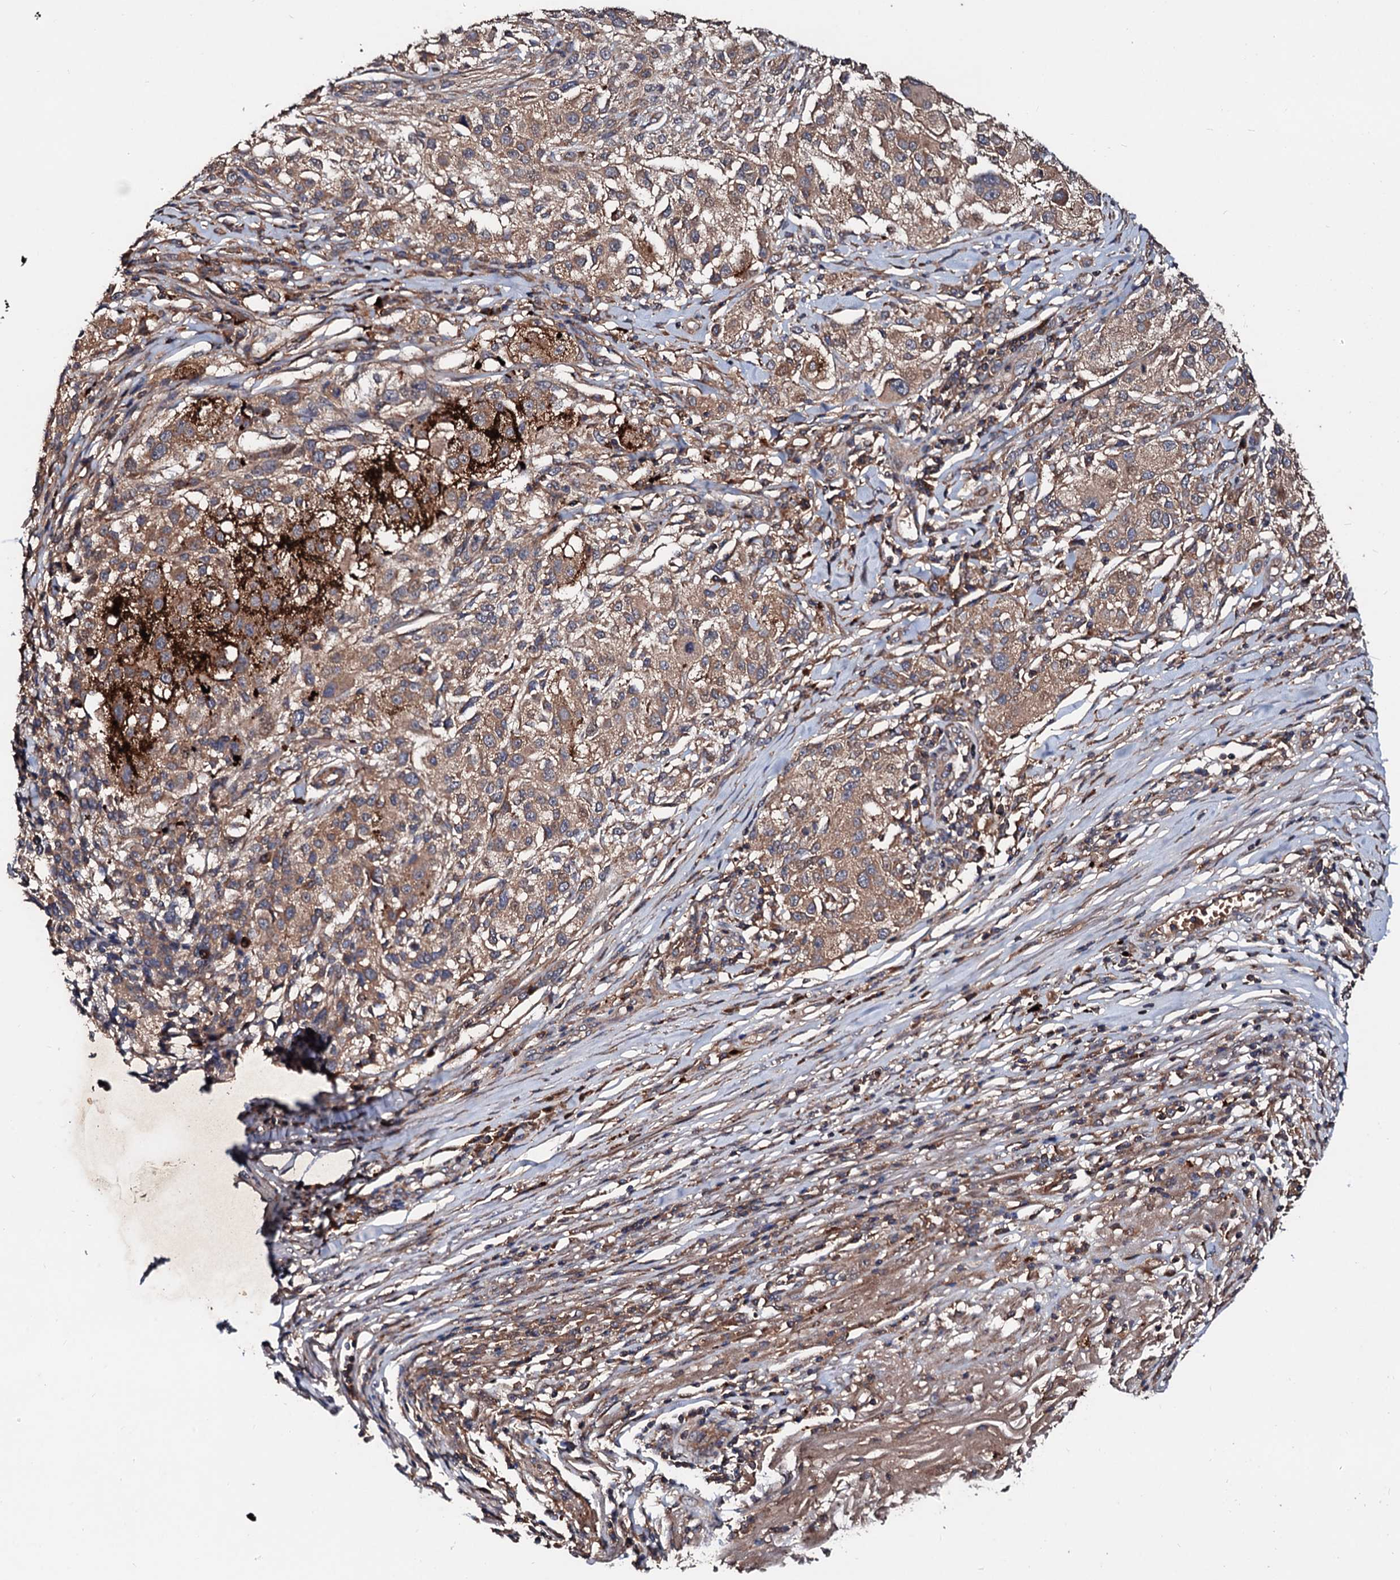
{"staining": {"intensity": "moderate", "quantity": ">75%", "location": "cytoplasmic/membranous"}, "tissue": "melanoma", "cell_type": "Tumor cells", "image_type": "cancer", "snomed": [{"axis": "morphology", "description": "Necrosis, NOS"}, {"axis": "morphology", "description": "Malignant melanoma, NOS"}, {"axis": "topography", "description": "Skin"}], "caption": "Moderate cytoplasmic/membranous staining for a protein is present in about >75% of tumor cells of melanoma using immunohistochemistry (IHC).", "gene": "EXTL1", "patient": {"sex": "female", "age": 87}}